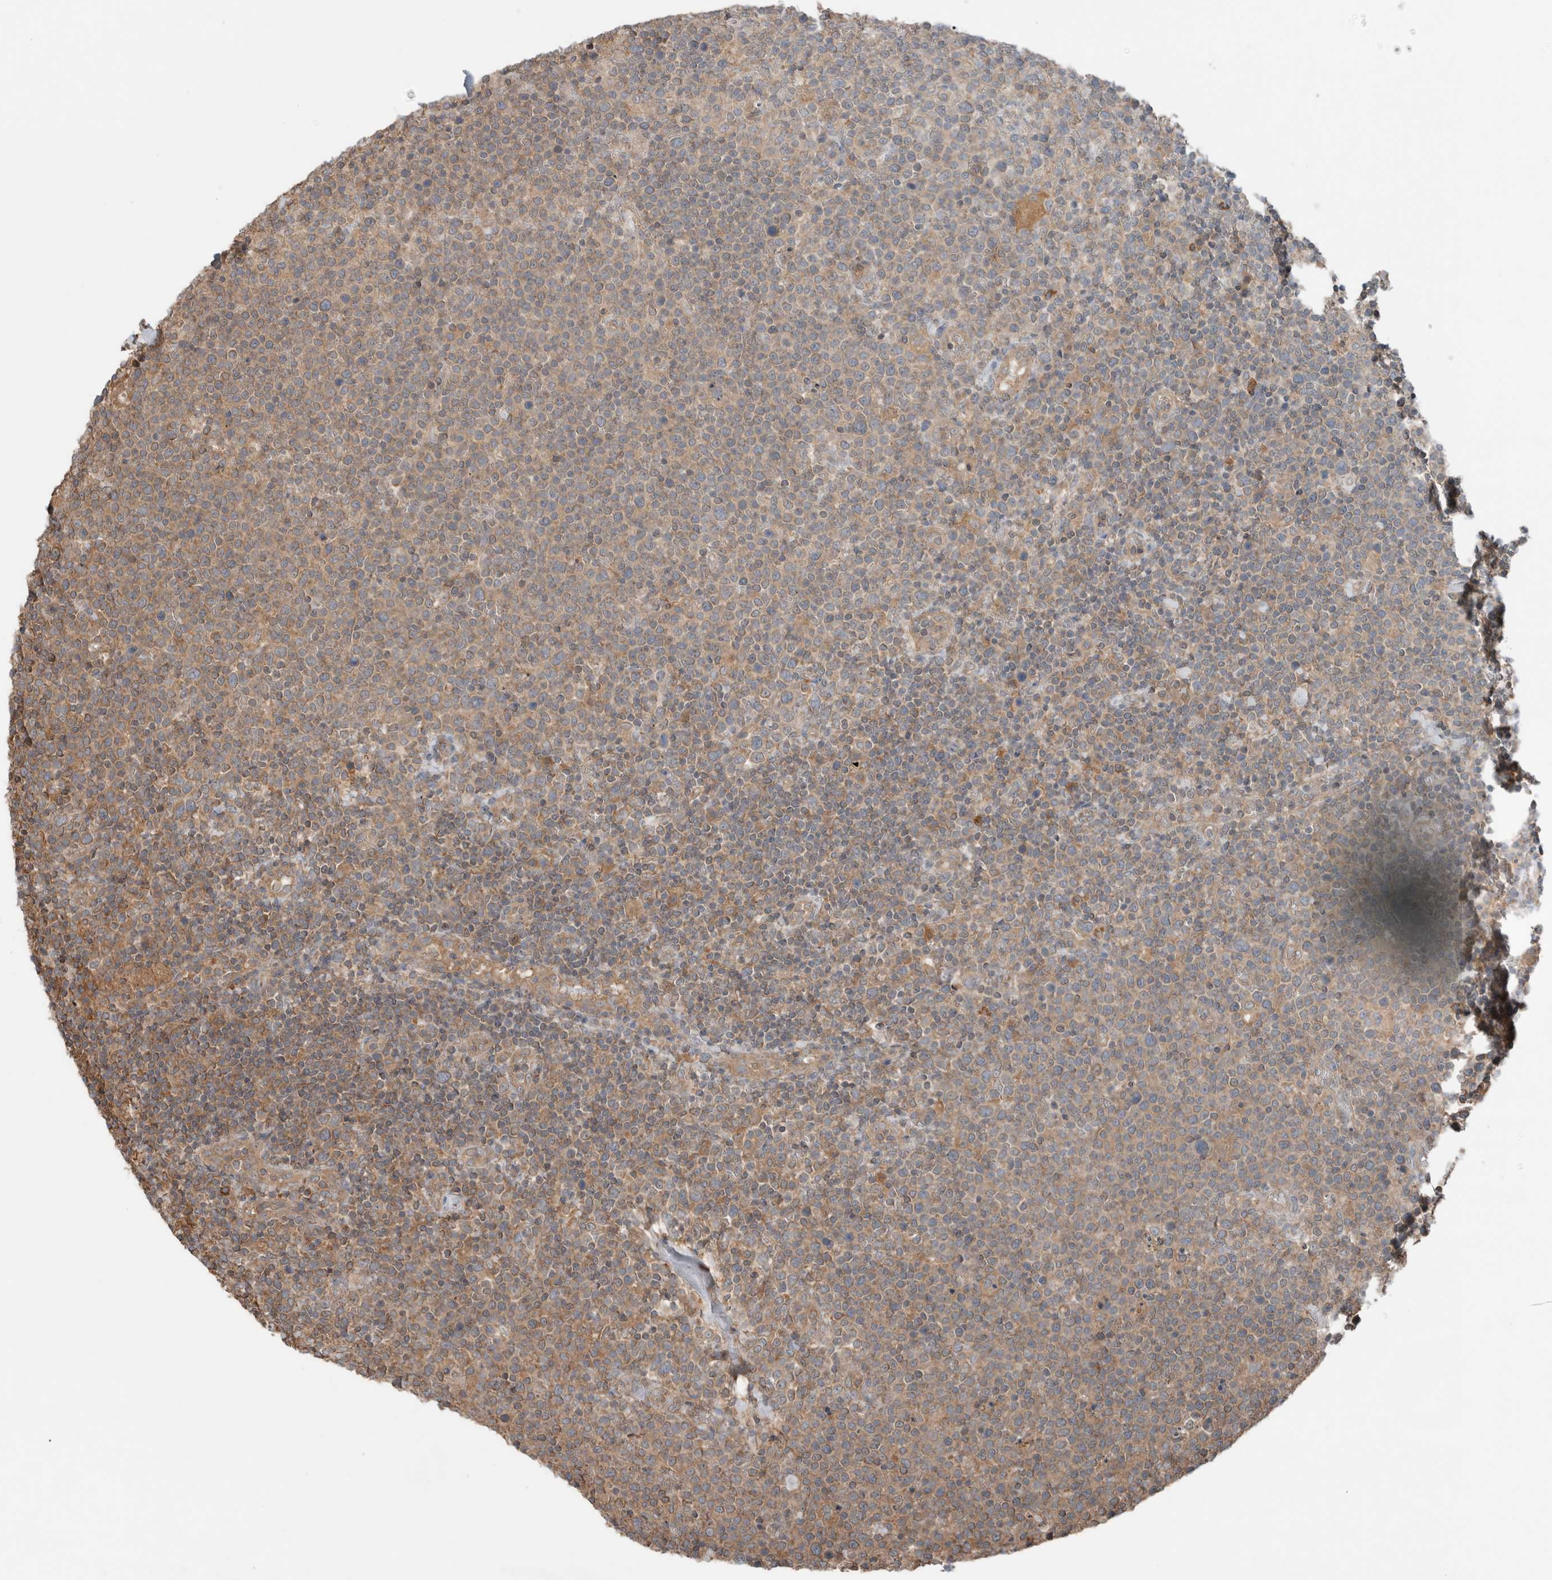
{"staining": {"intensity": "moderate", "quantity": "25%-75%", "location": "cytoplasmic/membranous"}, "tissue": "lymphoma", "cell_type": "Tumor cells", "image_type": "cancer", "snomed": [{"axis": "morphology", "description": "Malignant lymphoma, non-Hodgkin's type, High grade"}, {"axis": "topography", "description": "Lymph node"}], "caption": "A medium amount of moderate cytoplasmic/membranous staining is seen in about 25%-75% of tumor cells in malignant lymphoma, non-Hodgkin's type (high-grade) tissue.", "gene": "KLK14", "patient": {"sex": "male", "age": 61}}